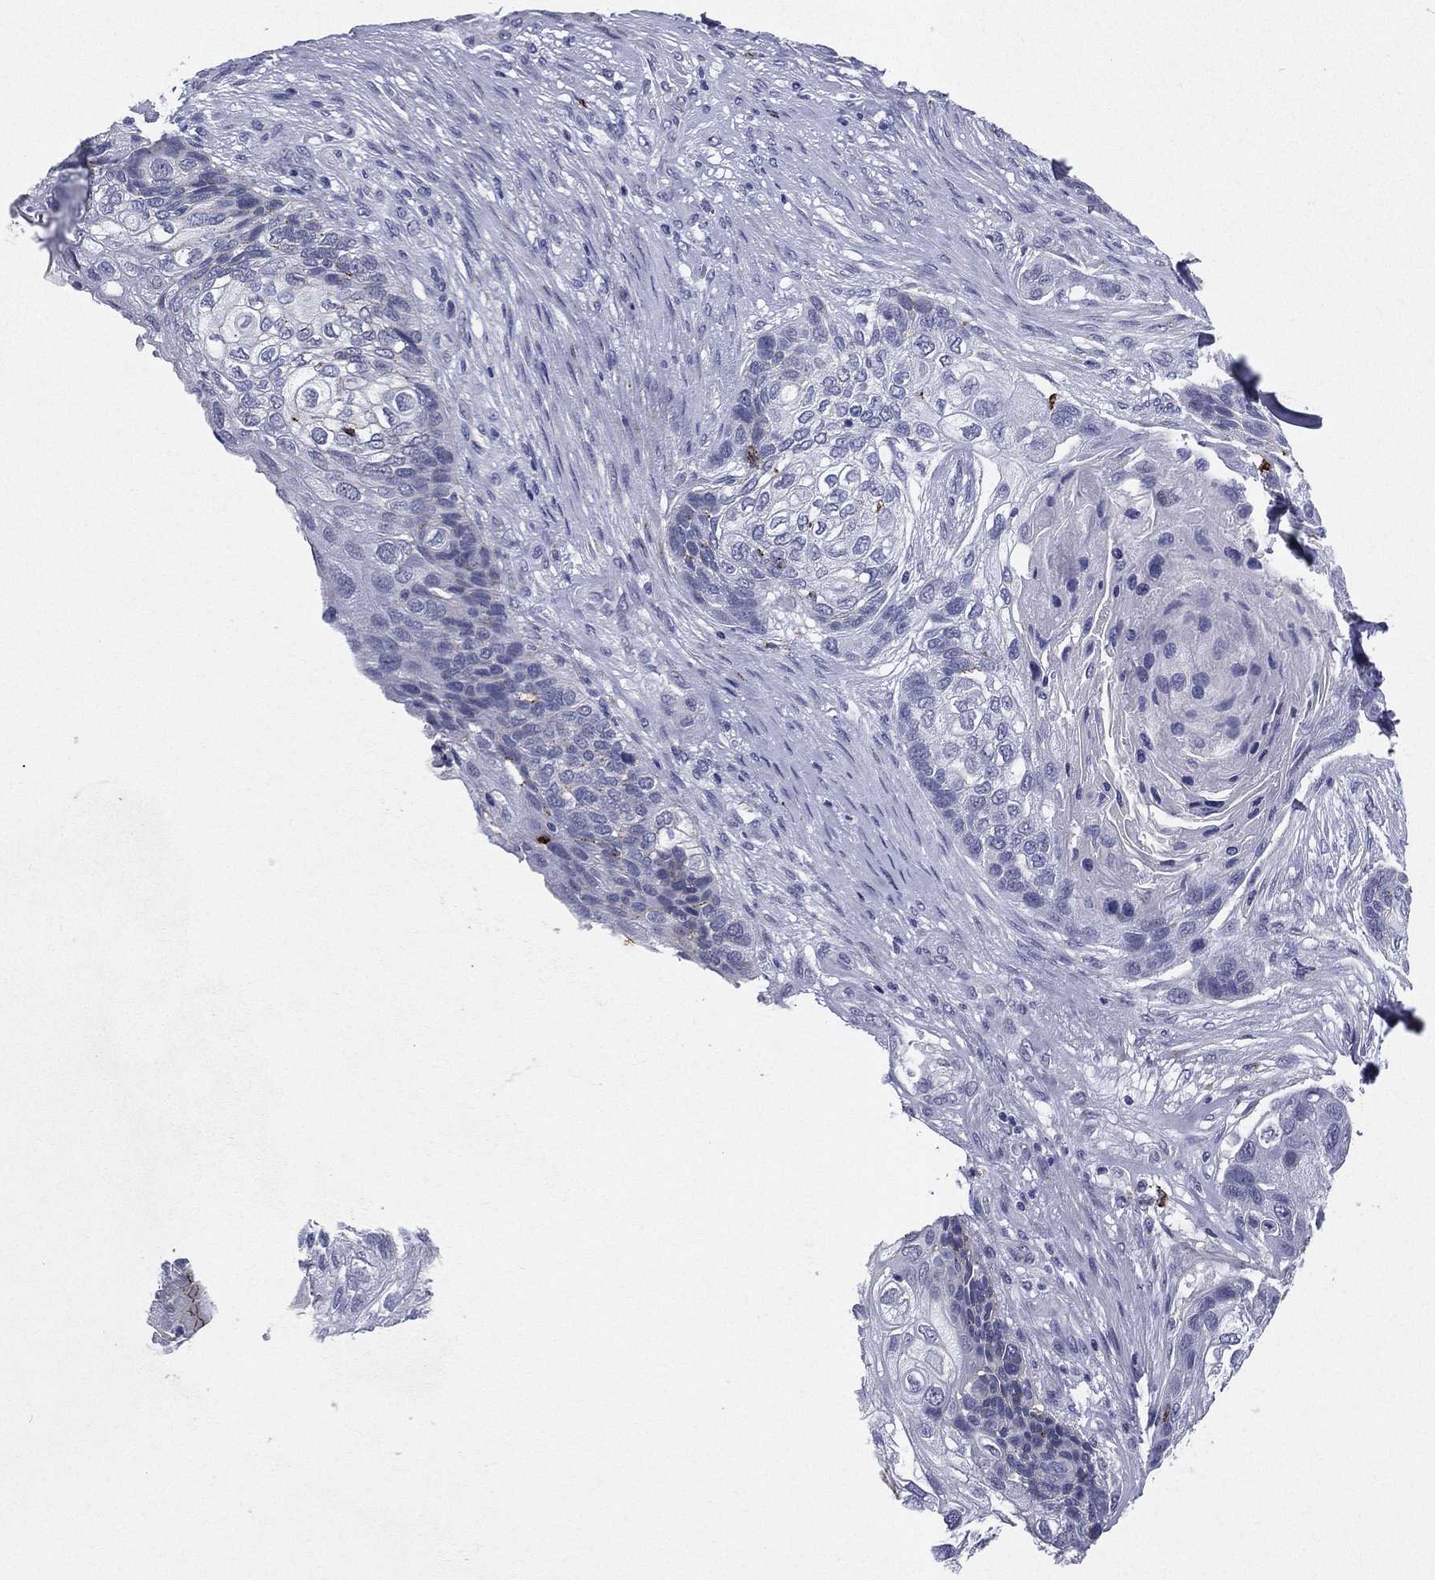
{"staining": {"intensity": "negative", "quantity": "none", "location": "none"}, "tissue": "lung cancer", "cell_type": "Tumor cells", "image_type": "cancer", "snomed": [{"axis": "morphology", "description": "Squamous cell carcinoma, NOS"}, {"axis": "topography", "description": "Lung"}], "caption": "IHC histopathology image of neoplastic tissue: human squamous cell carcinoma (lung) stained with DAB (3,3'-diaminobenzidine) demonstrates no significant protein expression in tumor cells.", "gene": "HLA-DOA", "patient": {"sex": "male", "age": 69}}